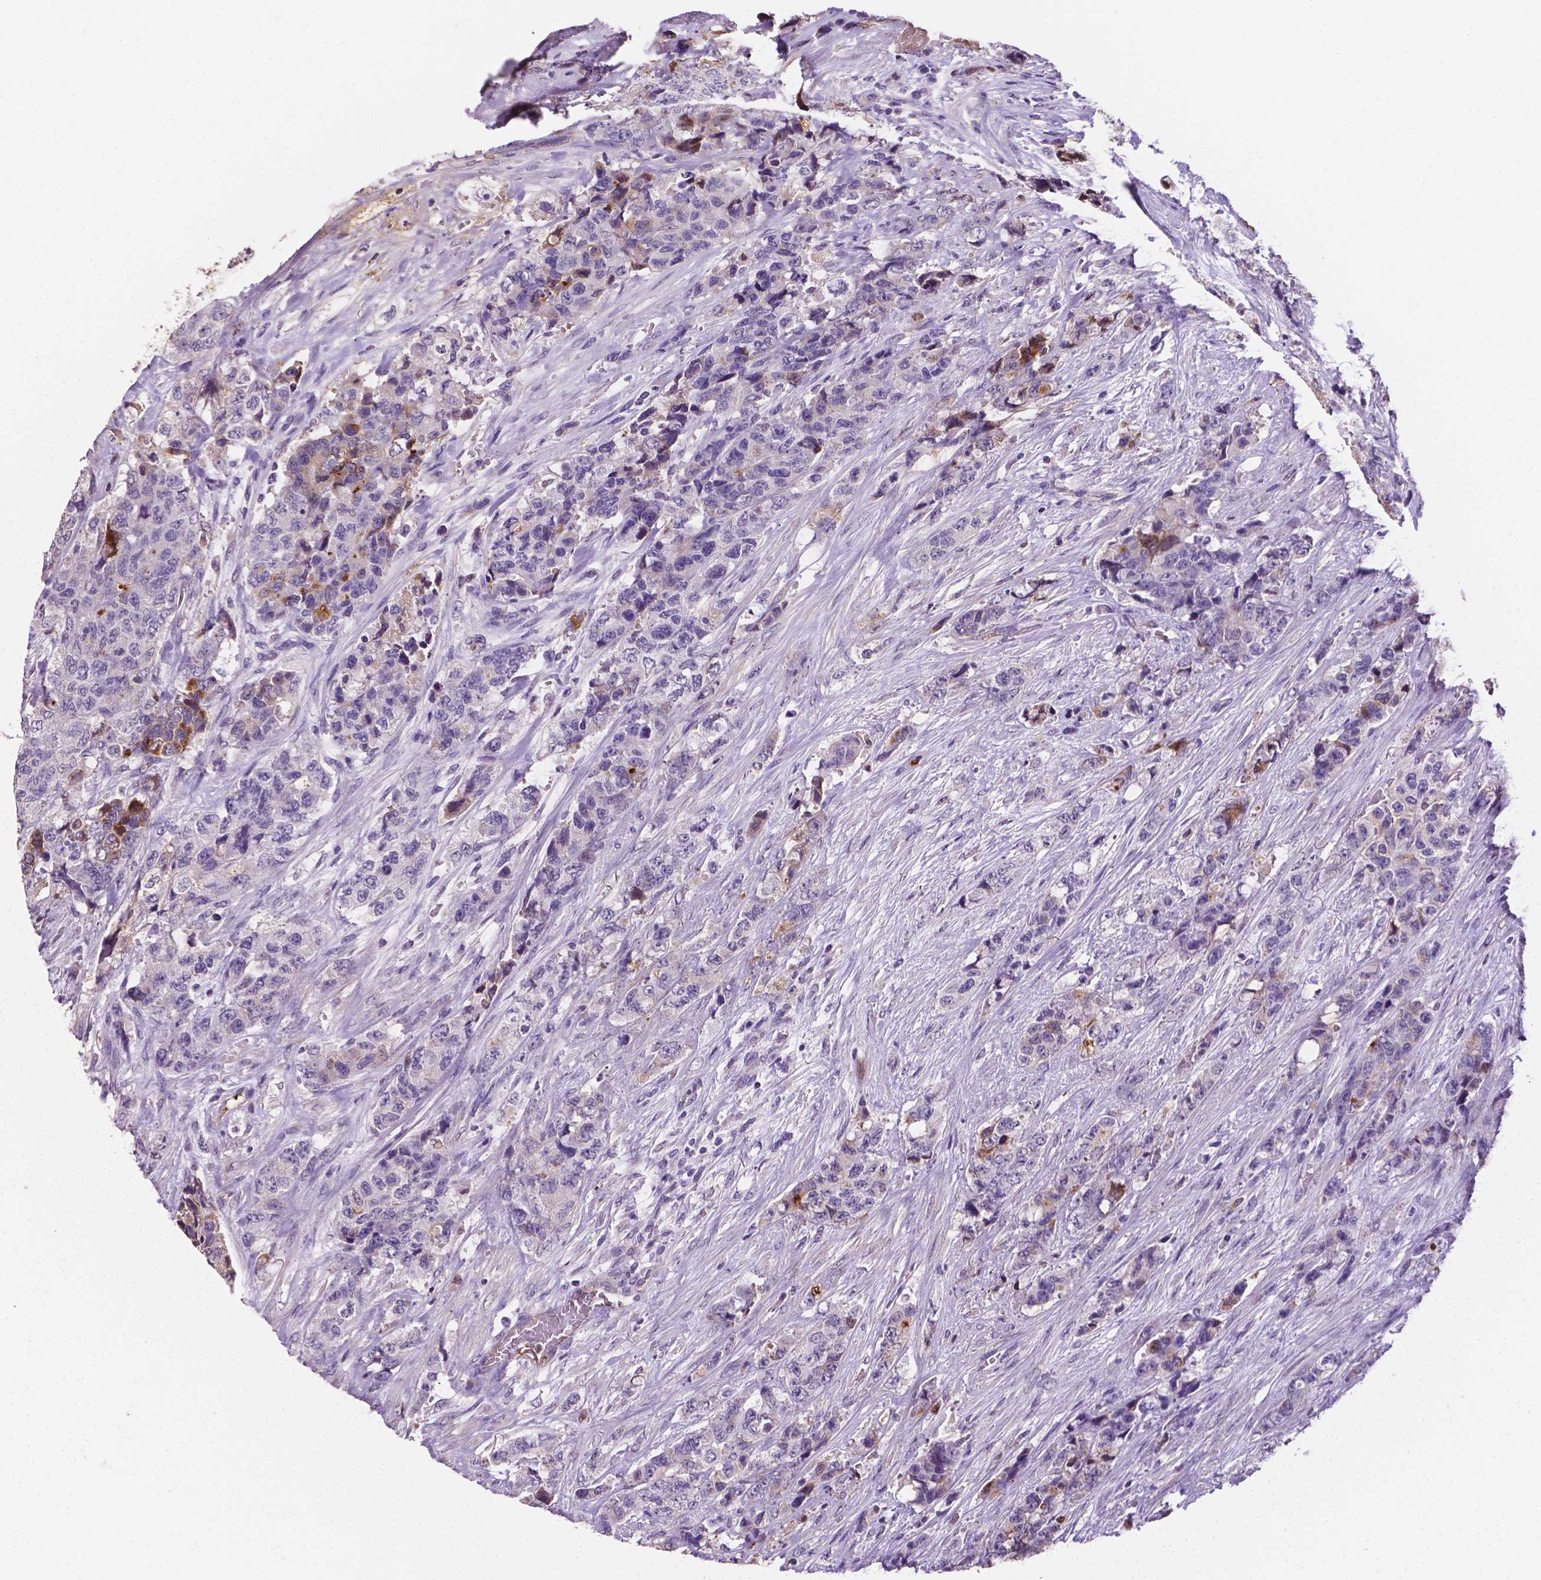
{"staining": {"intensity": "moderate", "quantity": "<25%", "location": "cytoplasmic/membranous"}, "tissue": "urothelial cancer", "cell_type": "Tumor cells", "image_type": "cancer", "snomed": [{"axis": "morphology", "description": "Urothelial carcinoma, High grade"}, {"axis": "topography", "description": "Urinary bladder"}], "caption": "High-grade urothelial carcinoma was stained to show a protein in brown. There is low levels of moderate cytoplasmic/membranous positivity in about <25% of tumor cells. The staining is performed using DAB (3,3'-diaminobenzidine) brown chromogen to label protein expression. The nuclei are counter-stained blue using hematoxylin.", "gene": "APOE", "patient": {"sex": "female", "age": 78}}